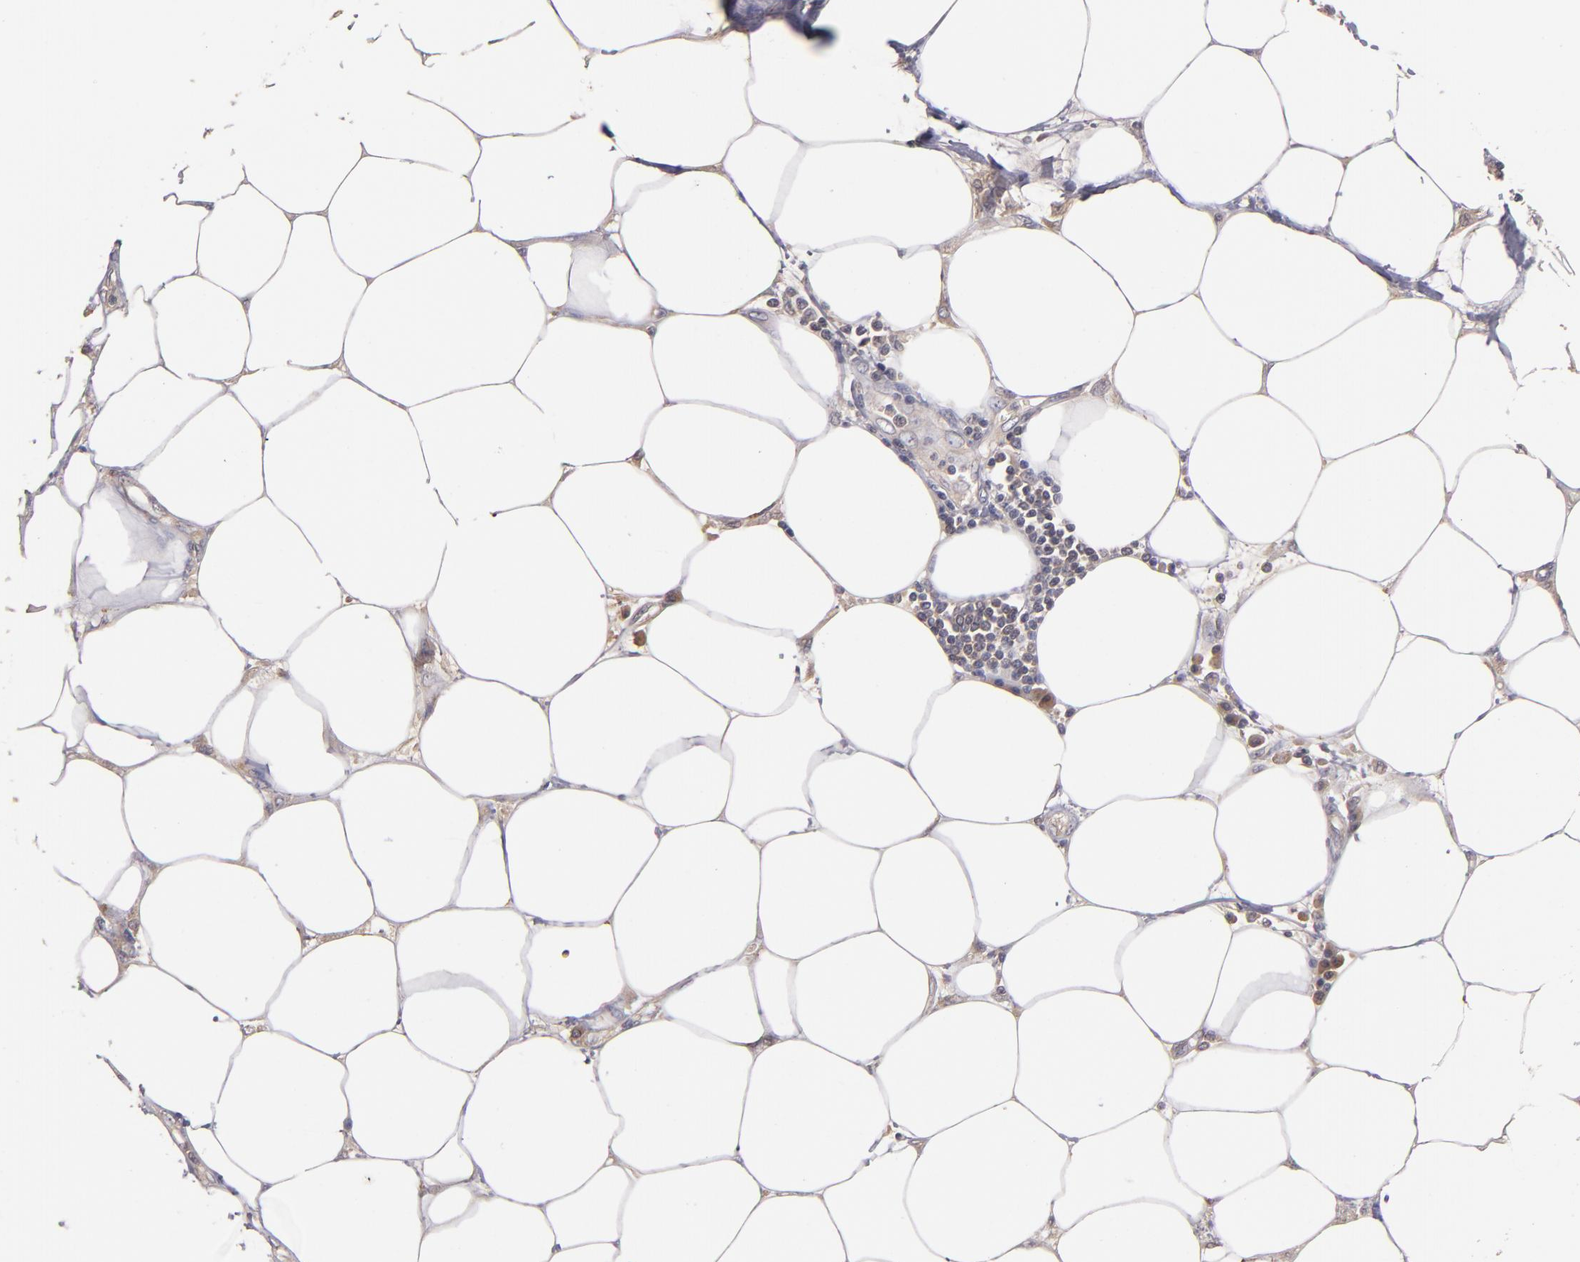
{"staining": {"intensity": "moderate", "quantity": "<25%", "location": "cytoplasmic/membranous,nuclear"}, "tissue": "pancreatic cancer", "cell_type": "Tumor cells", "image_type": "cancer", "snomed": [{"axis": "morphology", "description": "Adenocarcinoma, NOS"}, {"axis": "topography", "description": "Pancreas"}, {"axis": "topography", "description": "Stomach, upper"}], "caption": "A brown stain shows moderate cytoplasmic/membranous and nuclear positivity of a protein in pancreatic cancer (adenocarcinoma) tumor cells.", "gene": "UPF3B", "patient": {"sex": "male", "age": 77}}